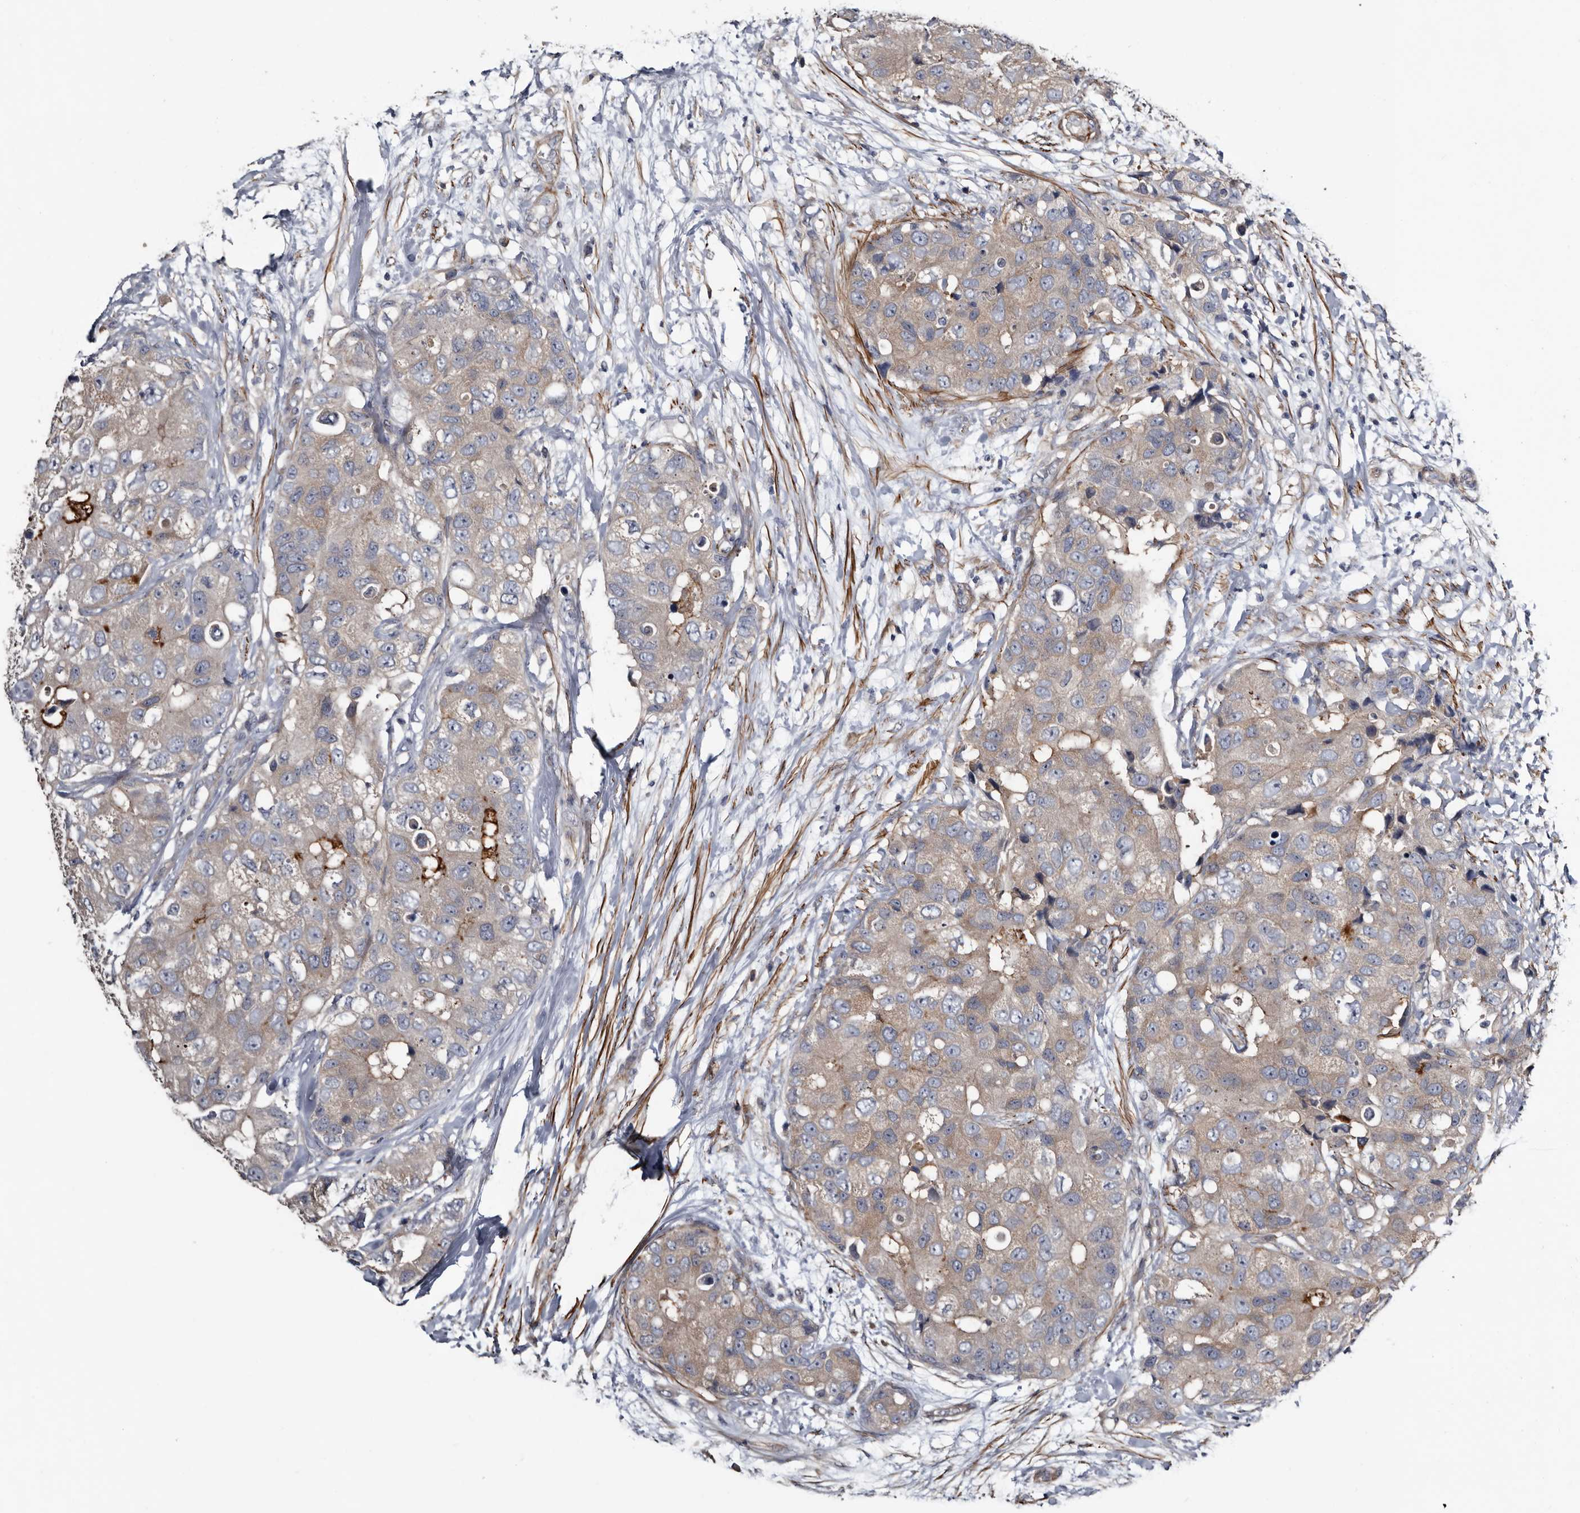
{"staining": {"intensity": "weak", "quantity": ">75%", "location": "cytoplasmic/membranous"}, "tissue": "breast cancer", "cell_type": "Tumor cells", "image_type": "cancer", "snomed": [{"axis": "morphology", "description": "Duct carcinoma"}, {"axis": "topography", "description": "Breast"}], "caption": "Immunohistochemistry (IHC) staining of breast cancer, which shows low levels of weak cytoplasmic/membranous staining in about >75% of tumor cells indicating weak cytoplasmic/membranous protein expression. The staining was performed using DAB (3,3'-diaminobenzidine) (brown) for protein detection and nuclei were counterstained in hematoxylin (blue).", "gene": "IARS1", "patient": {"sex": "female", "age": 62}}